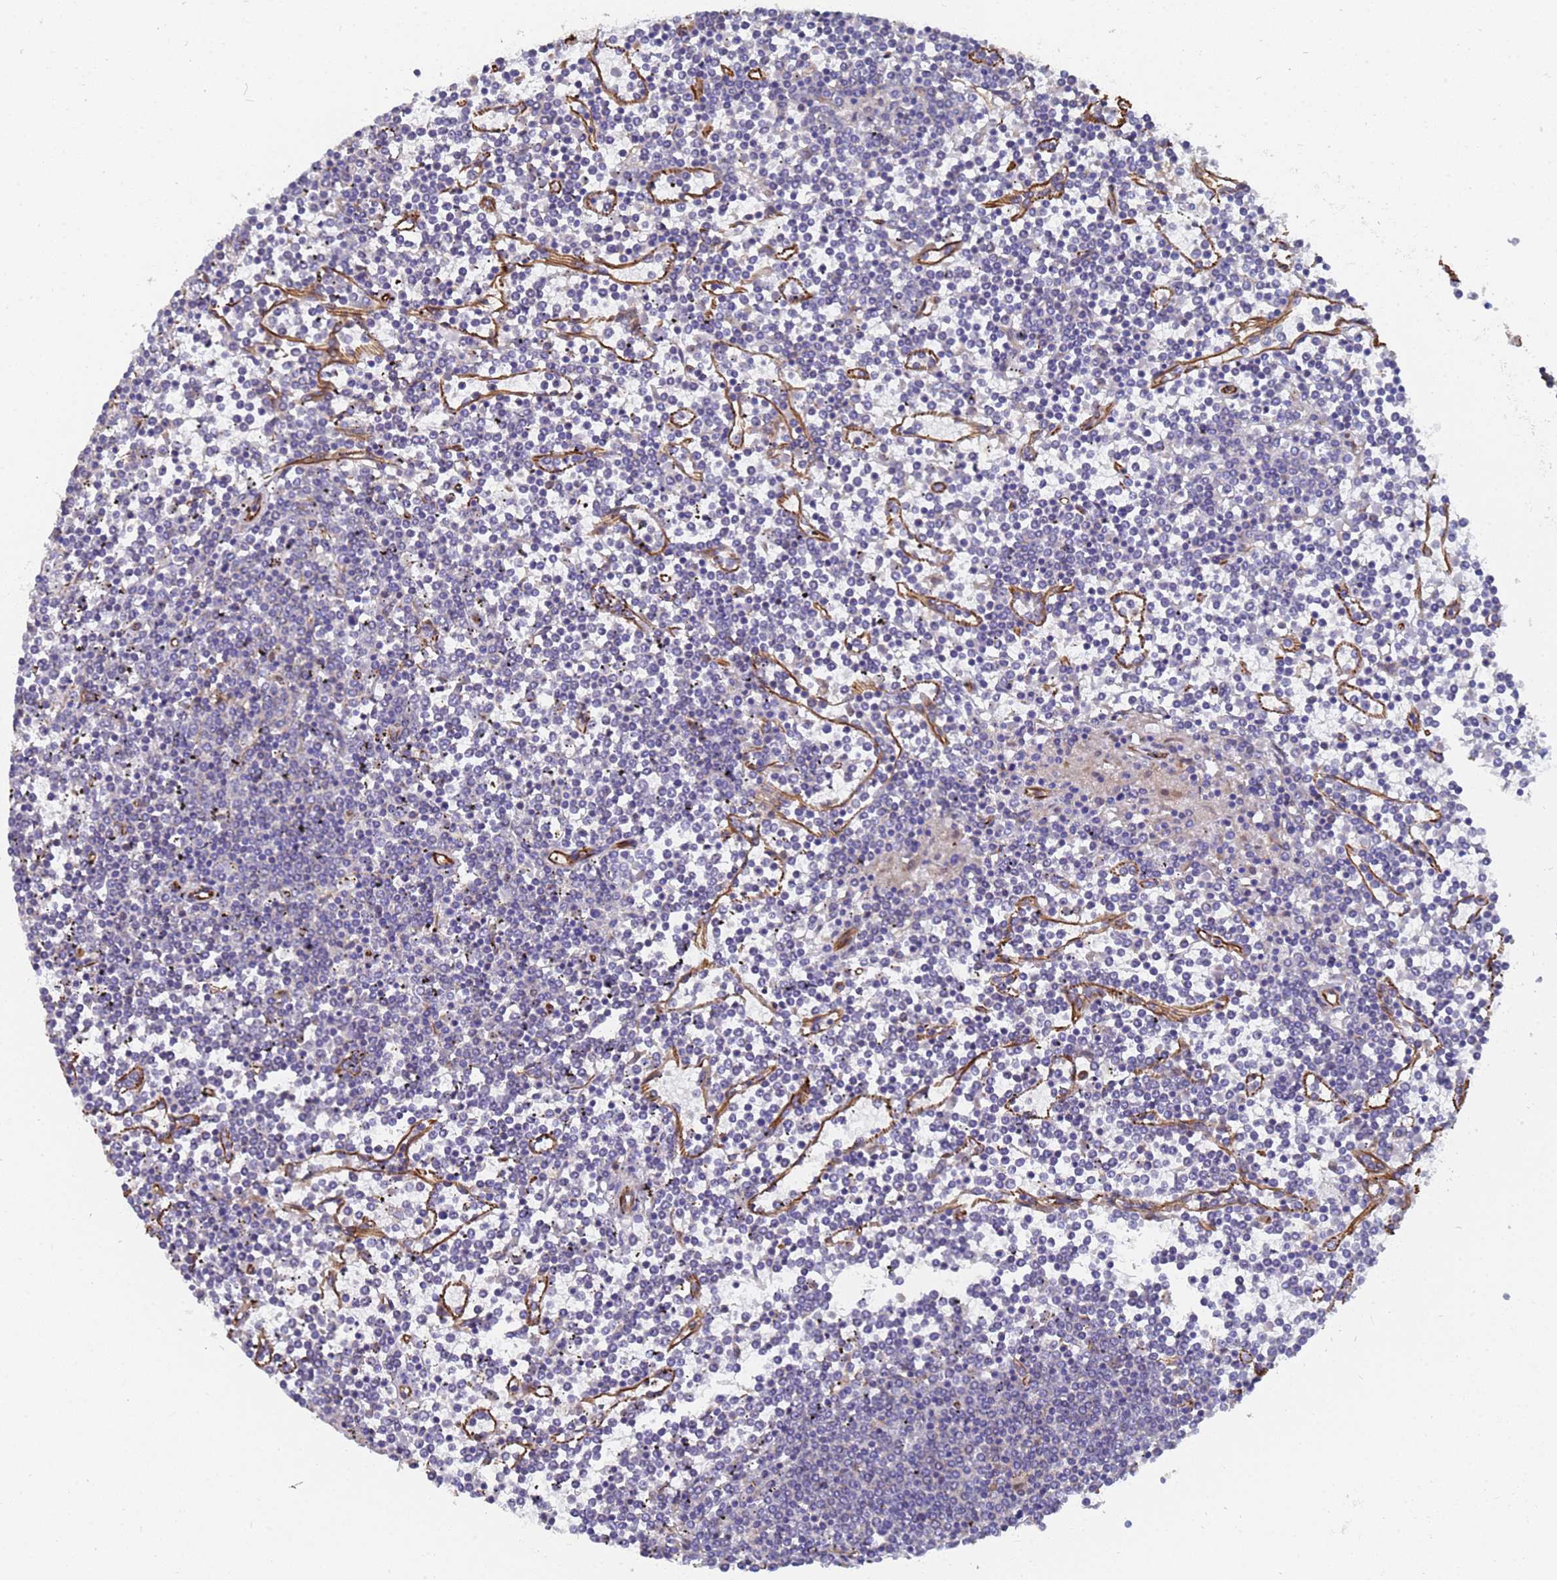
{"staining": {"intensity": "negative", "quantity": "none", "location": "none"}, "tissue": "lymphoma", "cell_type": "Tumor cells", "image_type": "cancer", "snomed": [{"axis": "morphology", "description": "Malignant lymphoma, non-Hodgkin's type, Low grade"}, {"axis": "topography", "description": "Spleen"}], "caption": "An image of lymphoma stained for a protein displays no brown staining in tumor cells.", "gene": "SYT13", "patient": {"sex": "female", "age": 19}}